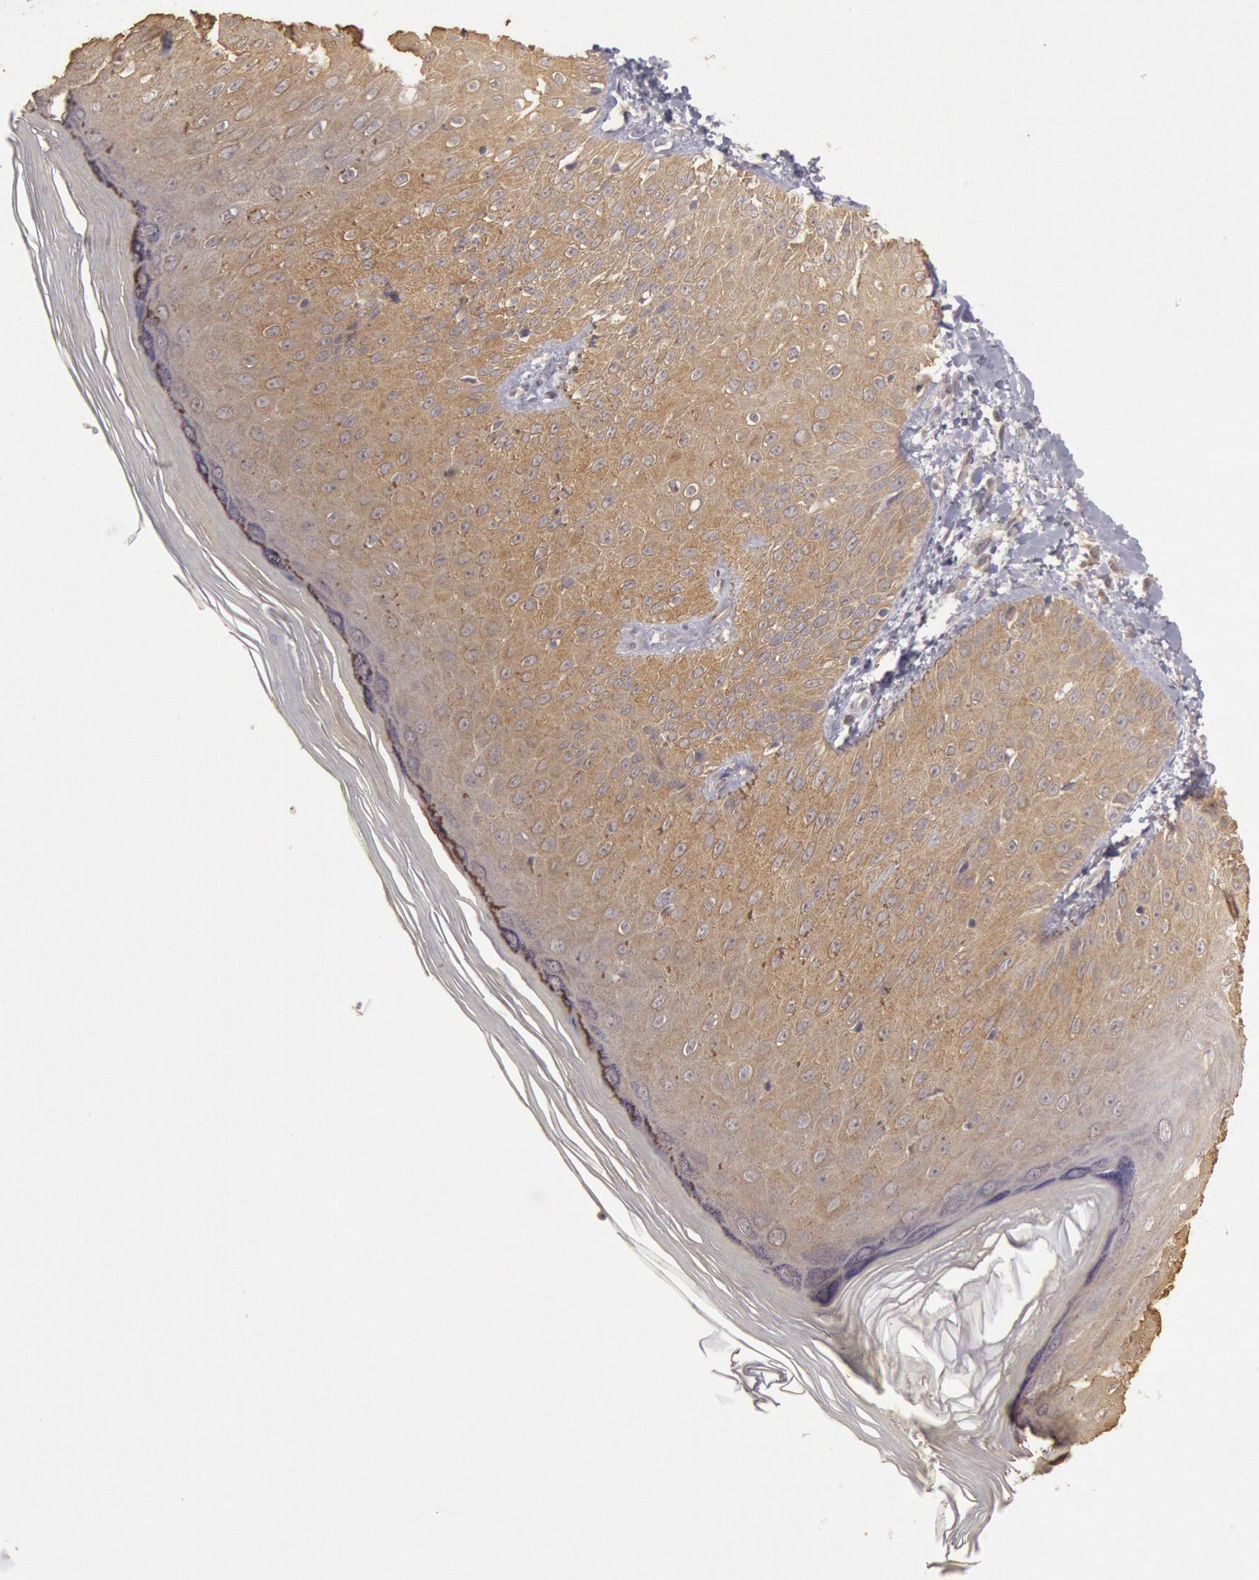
{"staining": {"intensity": "moderate", "quantity": ">75%", "location": "cytoplasmic/membranous"}, "tissue": "skin", "cell_type": "Epidermal cells", "image_type": "normal", "snomed": [{"axis": "morphology", "description": "Normal tissue, NOS"}, {"axis": "morphology", "description": "Inflammation, NOS"}, {"axis": "topography", "description": "Soft tissue"}, {"axis": "topography", "description": "Anal"}], "caption": "Epidermal cells exhibit medium levels of moderate cytoplasmic/membranous positivity in approximately >75% of cells in unremarkable skin. The protein is stained brown, and the nuclei are stained in blue (DAB IHC with brightfield microscopy, high magnification).", "gene": "ZFP36L1", "patient": {"sex": "female", "age": 15}}